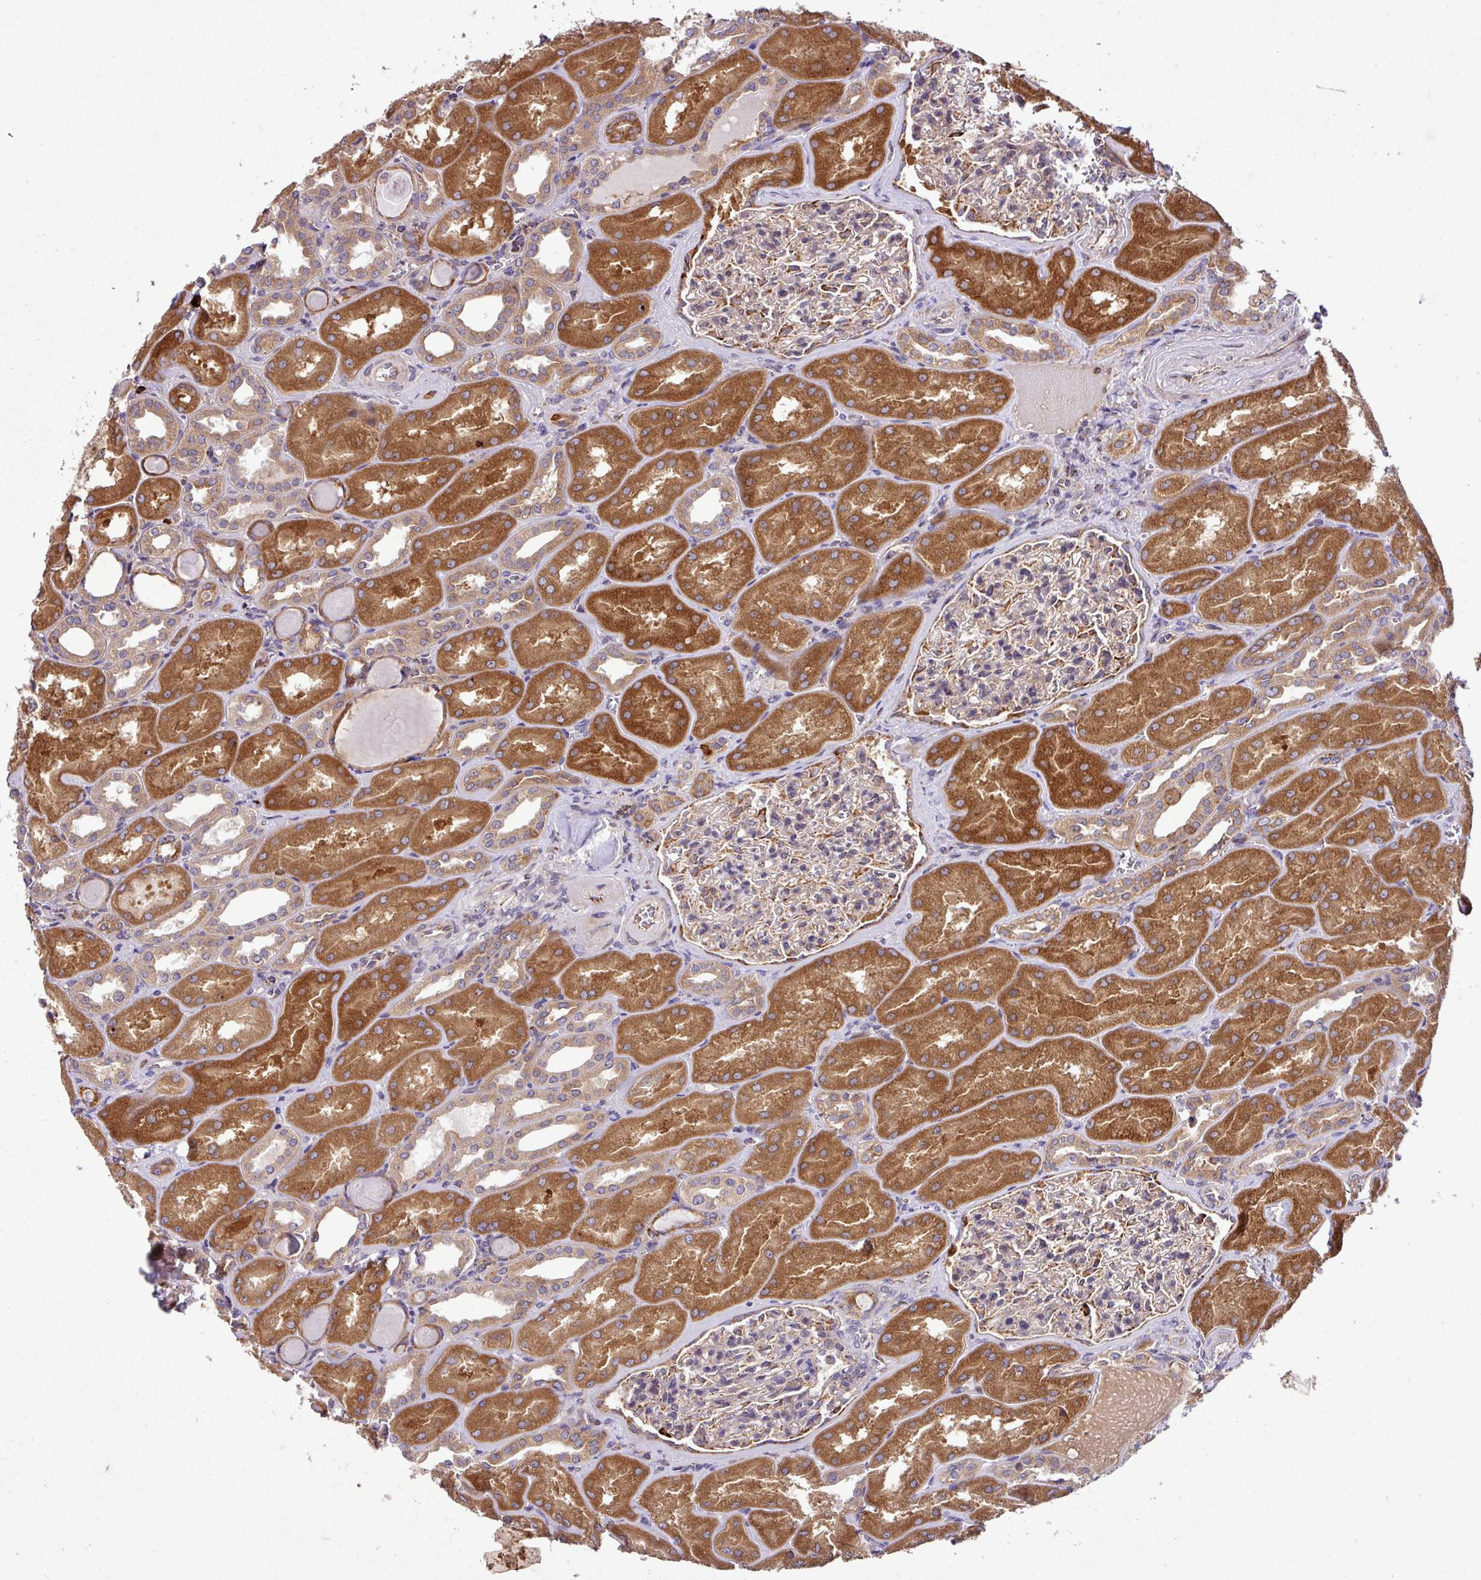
{"staining": {"intensity": "strong", "quantity": "<25%", "location": "cytoplasmic/membranous"}, "tissue": "kidney", "cell_type": "Cells in glomeruli", "image_type": "normal", "snomed": [{"axis": "morphology", "description": "Normal tissue, NOS"}, {"axis": "topography", "description": "Kidney"}], "caption": "IHC of normal kidney demonstrates medium levels of strong cytoplasmic/membranous staining in approximately <25% of cells in glomeruli. (Stains: DAB in brown, nuclei in blue, Microscopy: brightfield microscopy at high magnification).", "gene": "ZNF569", "patient": {"sex": "male", "age": 61}}